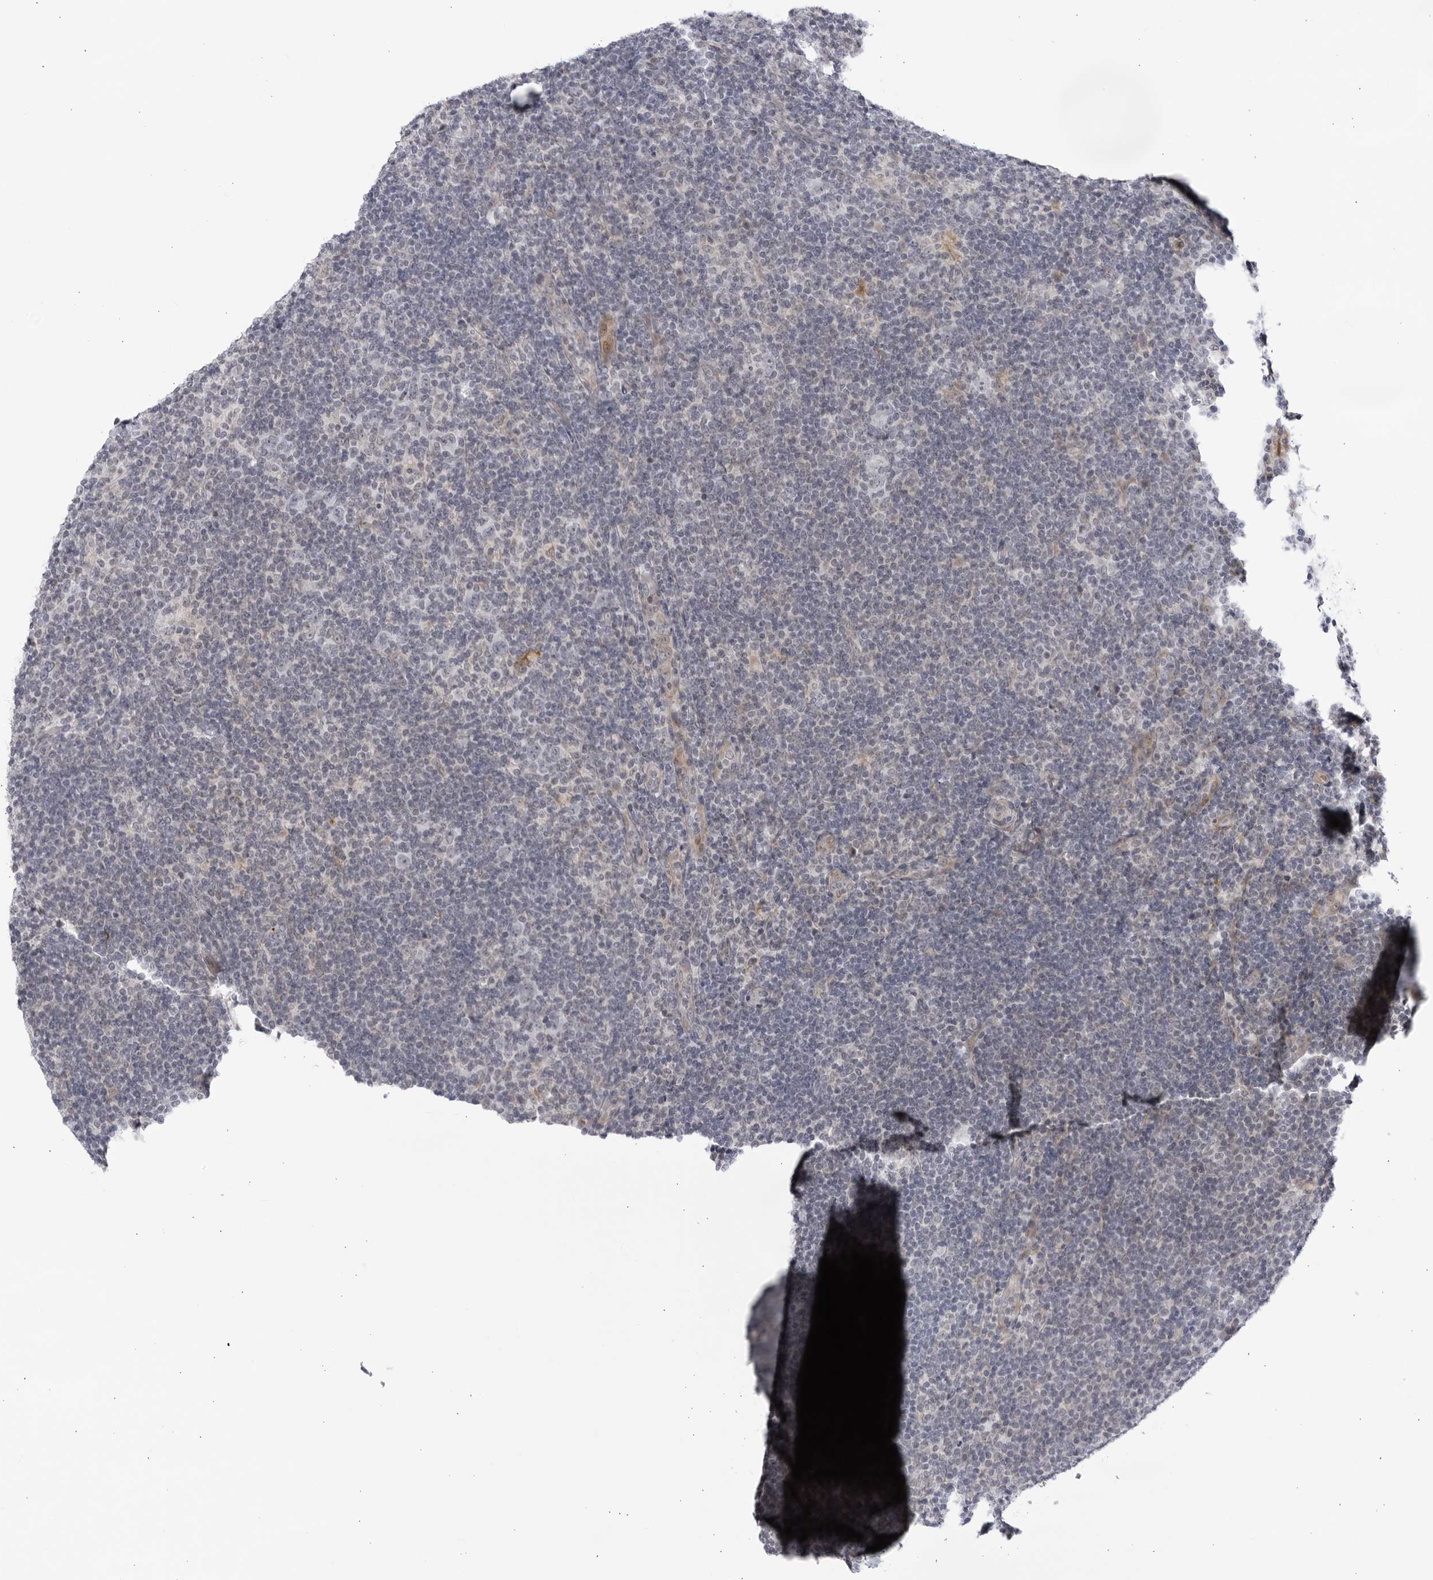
{"staining": {"intensity": "negative", "quantity": "none", "location": "none"}, "tissue": "lymphoma", "cell_type": "Tumor cells", "image_type": "cancer", "snomed": [{"axis": "morphology", "description": "Hodgkin's disease, NOS"}, {"axis": "topography", "description": "Lymph node"}], "caption": "This image is of lymphoma stained with immunohistochemistry to label a protein in brown with the nuclei are counter-stained blue. There is no expression in tumor cells.", "gene": "CNBD1", "patient": {"sex": "female", "age": 57}}